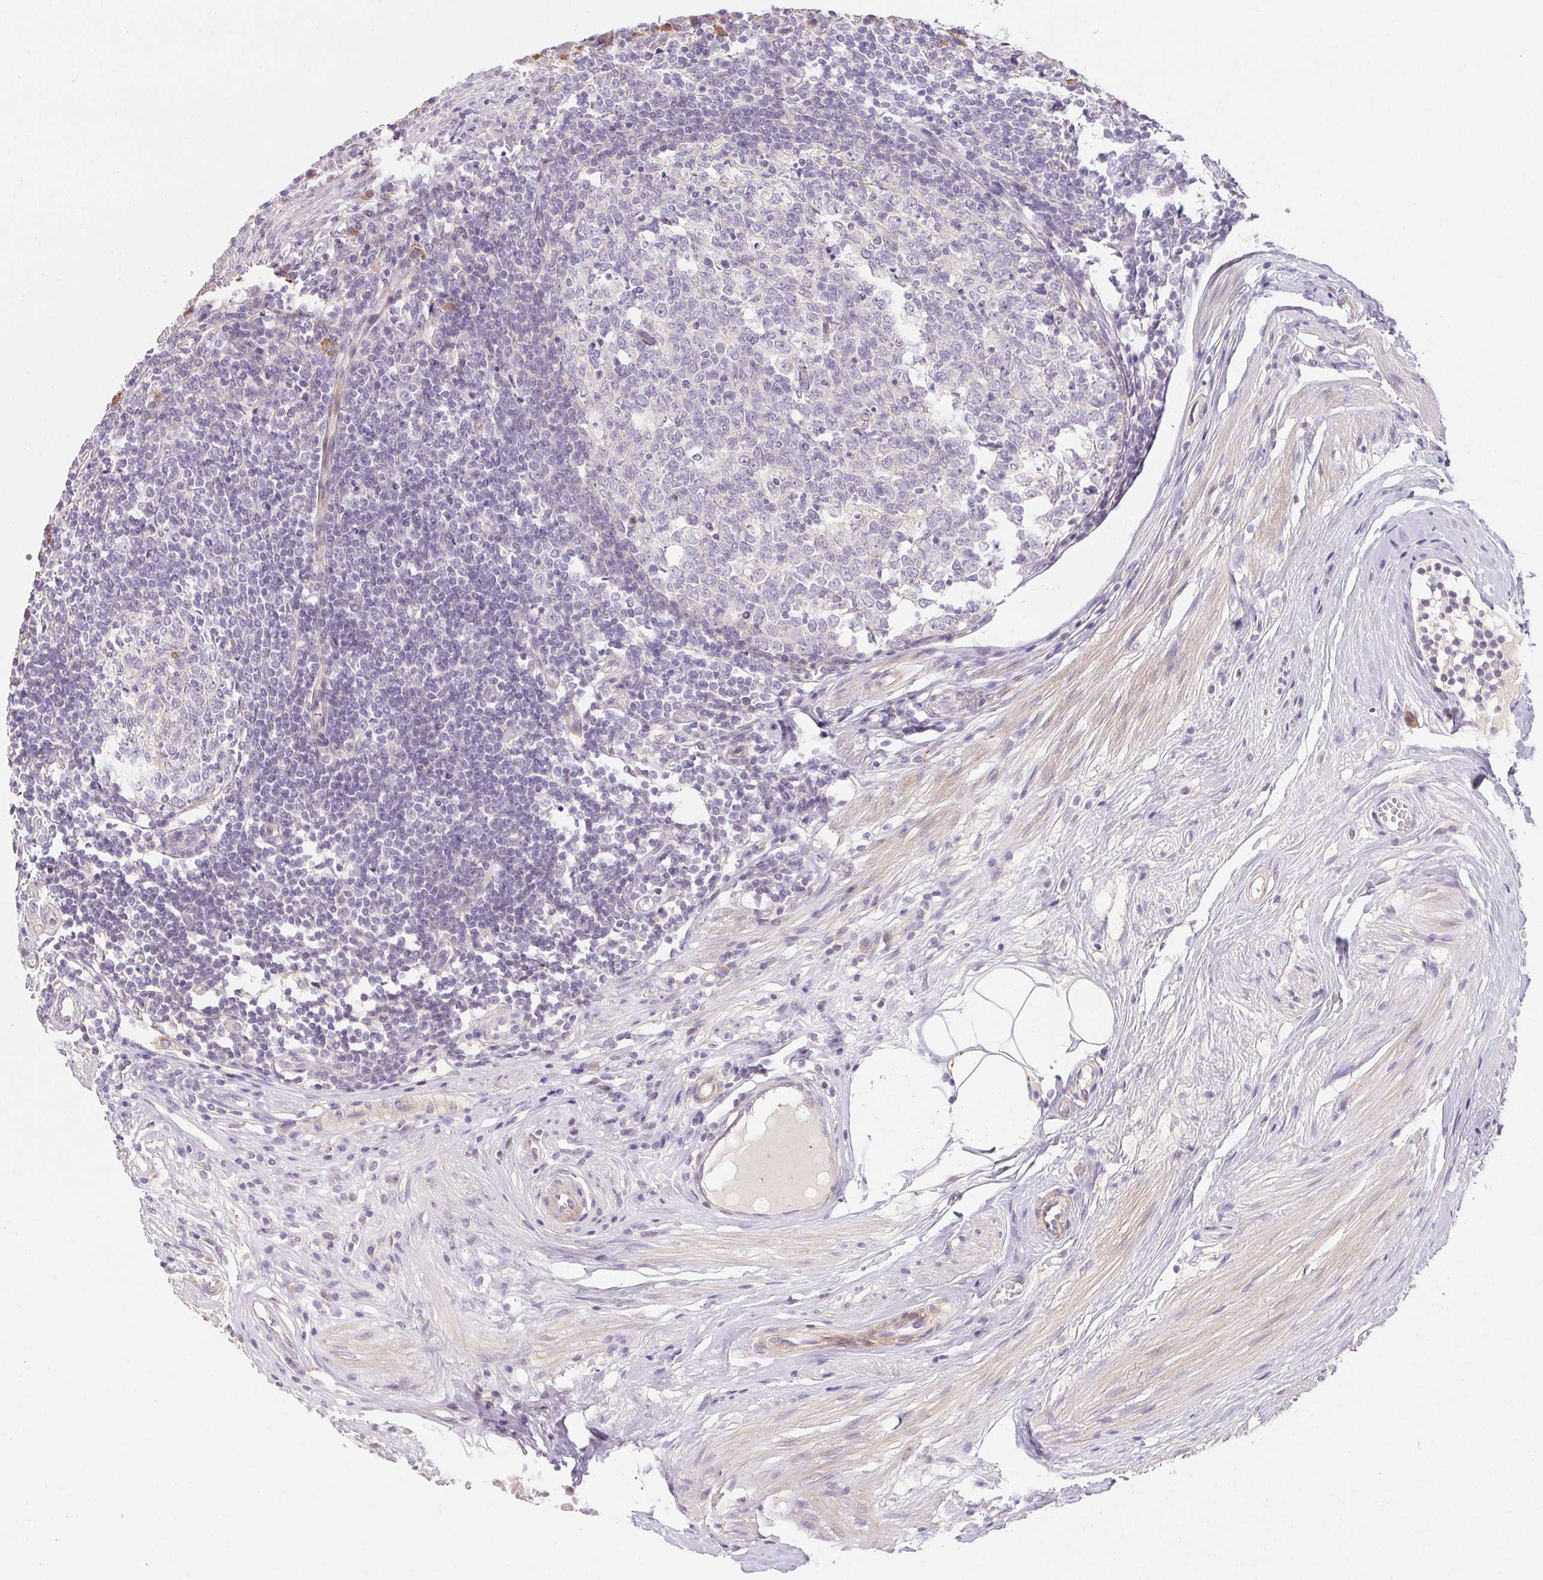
{"staining": {"intensity": "weak", "quantity": "25%-75%", "location": "cytoplasmic/membranous"}, "tissue": "appendix", "cell_type": "Glandular cells", "image_type": "normal", "snomed": [{"axis": "morphology", "description": "Normal tissue, NOS"}, {"axis": "topography", "description": "Appendix"}], "caption": "A high-resolution micrograph shows immunohistochemistry (IHC) staining of normal appendix, which demonstrates weak cytoplasmic/membranous staining in approximately 25%-75% of glandular cells. Immunohistochemistry (ihc) stains the protein in brown and the nuclei are stained blue.", "gene": "TMEM52B", "patient": {"sex": "female", "age": 56}}